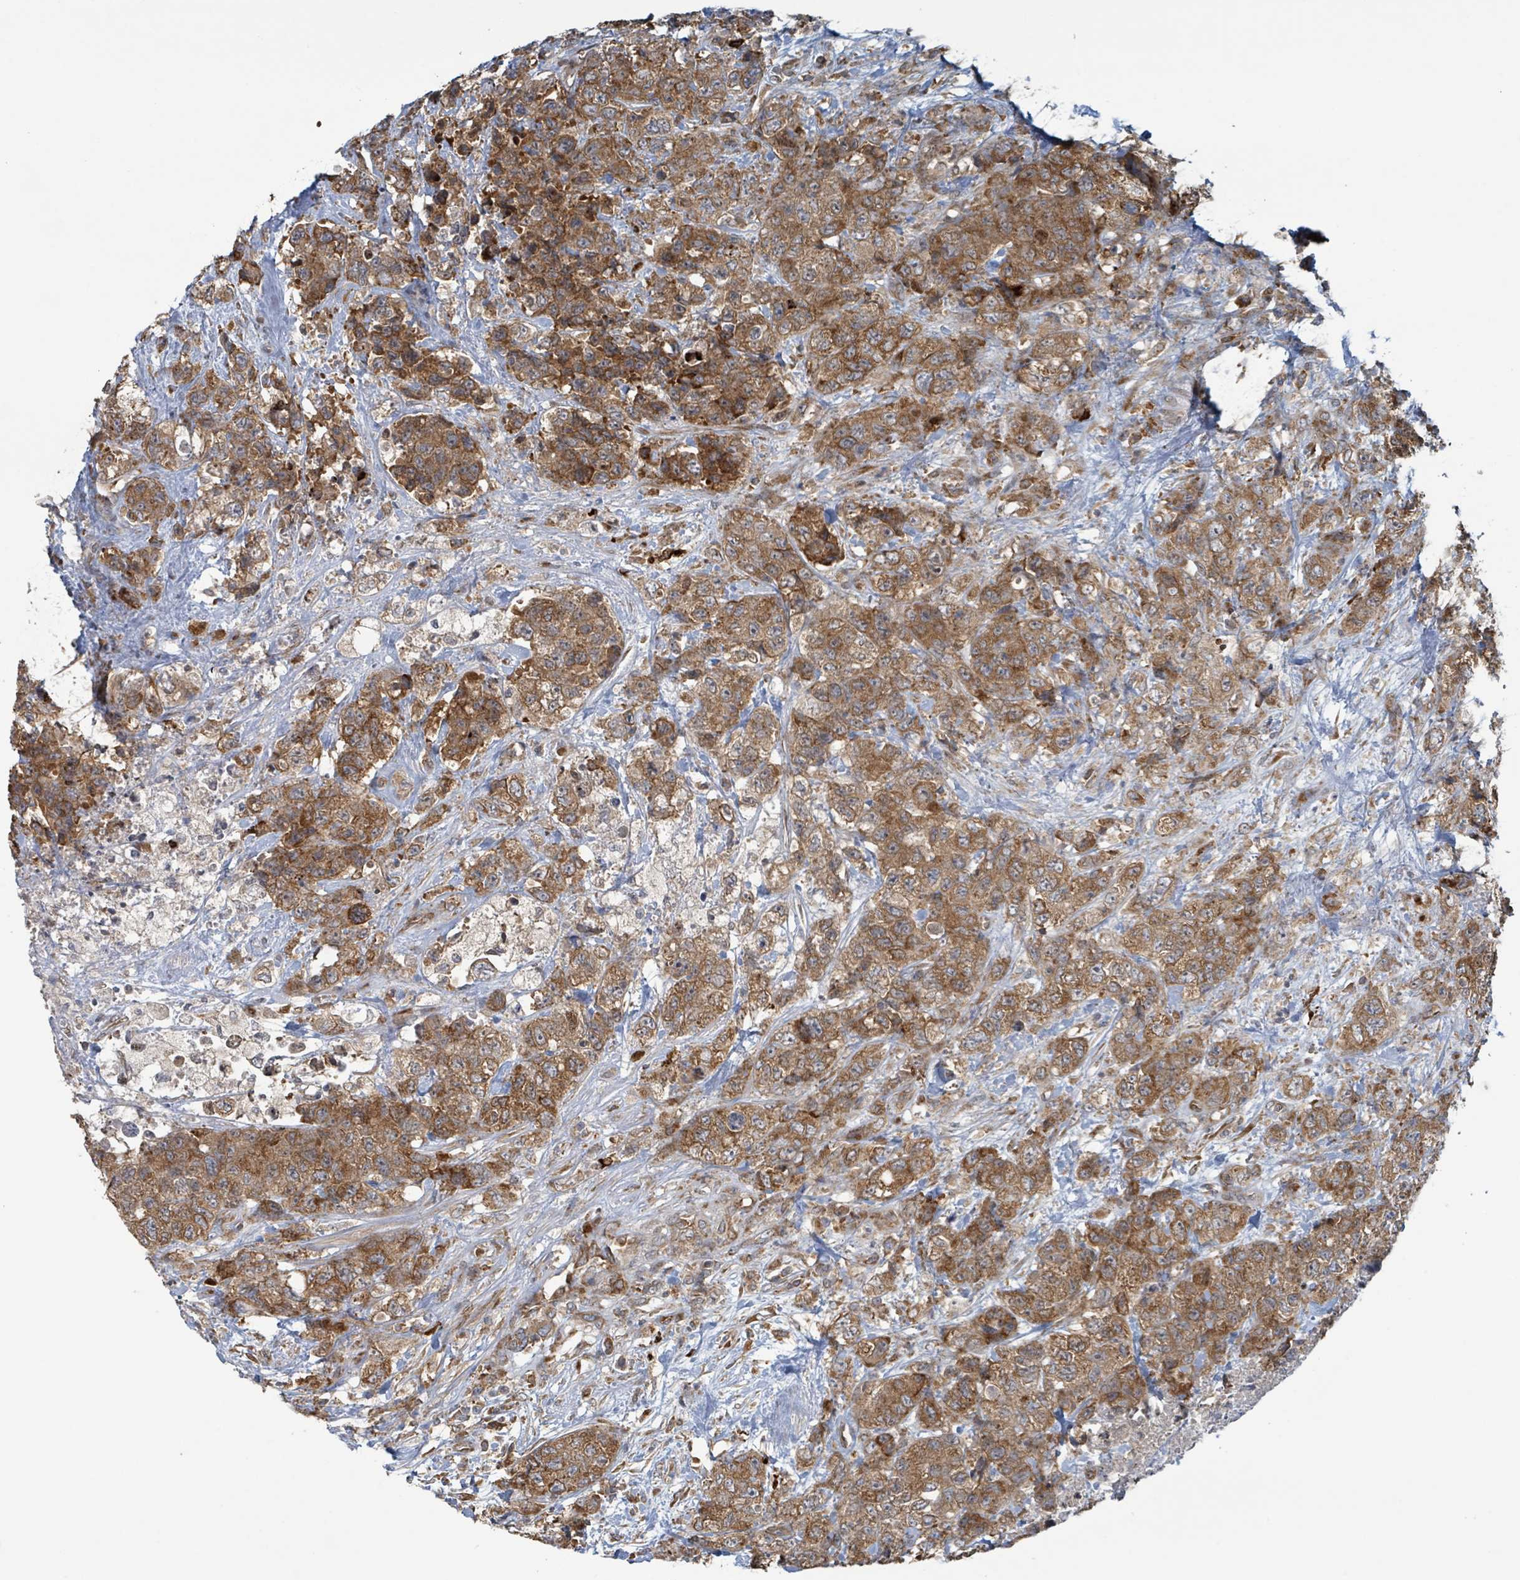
{"staining": {"intensity": "strong", "quantity": ">75%", "location": "cytoplasmic/membranous"}, "tissue": "urothelial cancer", "cell_type": "Tumor cells", "image_type": "cancer", "snomed": [{"axis": "morphology", "description": "Urothelial carcinoma, High grade"}, {"axis": "topography", "description": "Urinary bladder"}], "caption": "Urothelial cancer stained for a protein (brown) shows strong cytoplasmic/membranous positive staining in about >75% of tumor cells.", "gene": "OR51E1", "patient": {"sex": "female", "age": 78}}